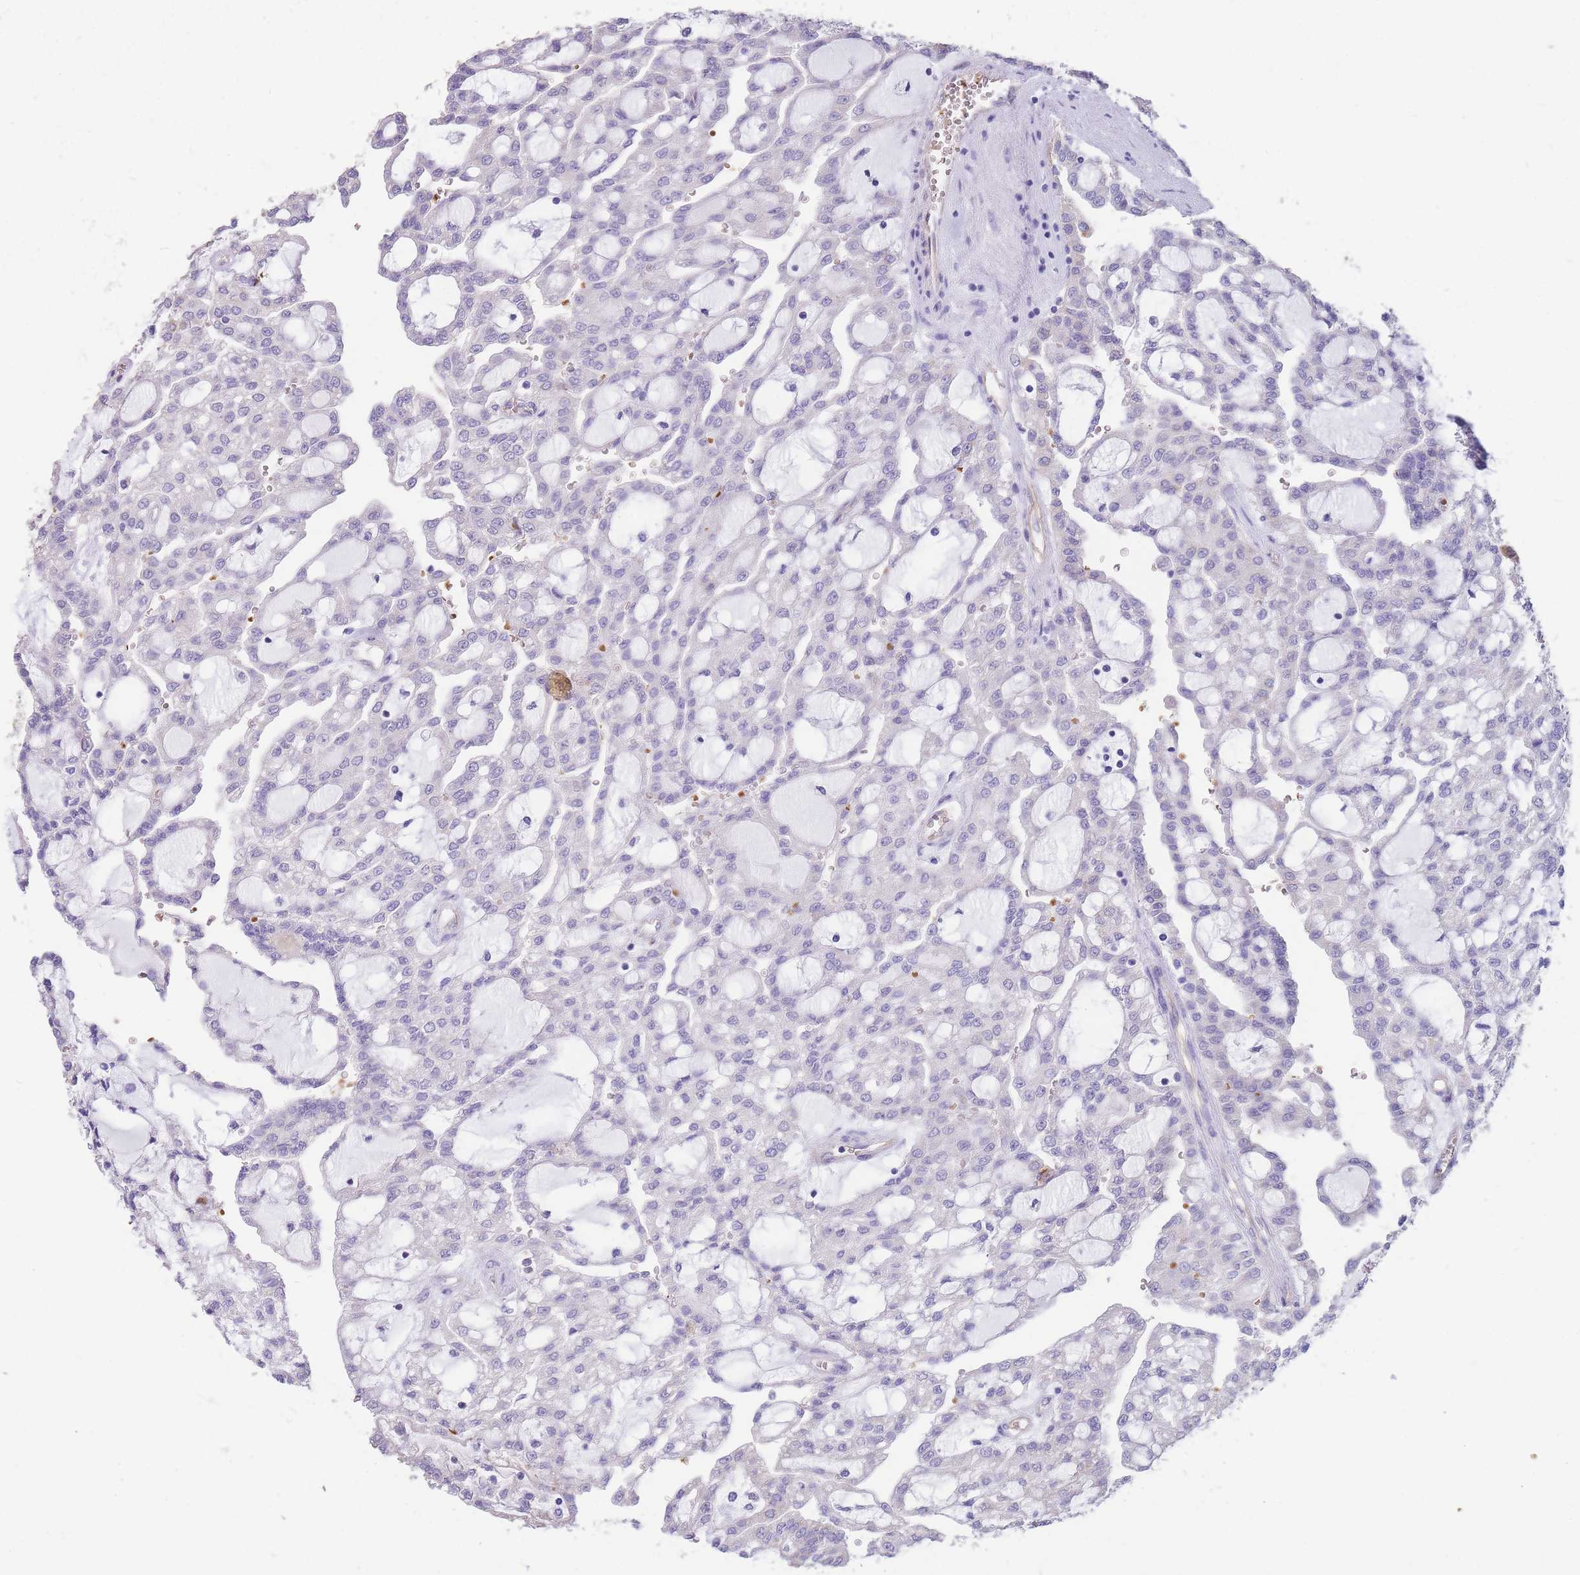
{"staining": {"intensity": "negative", "quantity": "none", "location": "none"}, "tissue": "renal cancer", "cell_type": "Tumor cells", "image_type": "cancer", "snomed": [{"axis": "morphology", "description": "Adenocarcinoma, NOS"}, {"axis": "topography", "description": "Kidney"}], "caption": "Immunohistochemistry histopathology image of neoplastic tissue: human renal cancer (adenocarcinoma) stained with DAB reveals no significant protein staining in tumor cells.", "gene": "ANKRD53", "patient": {"sex": "male", "age": 63}}